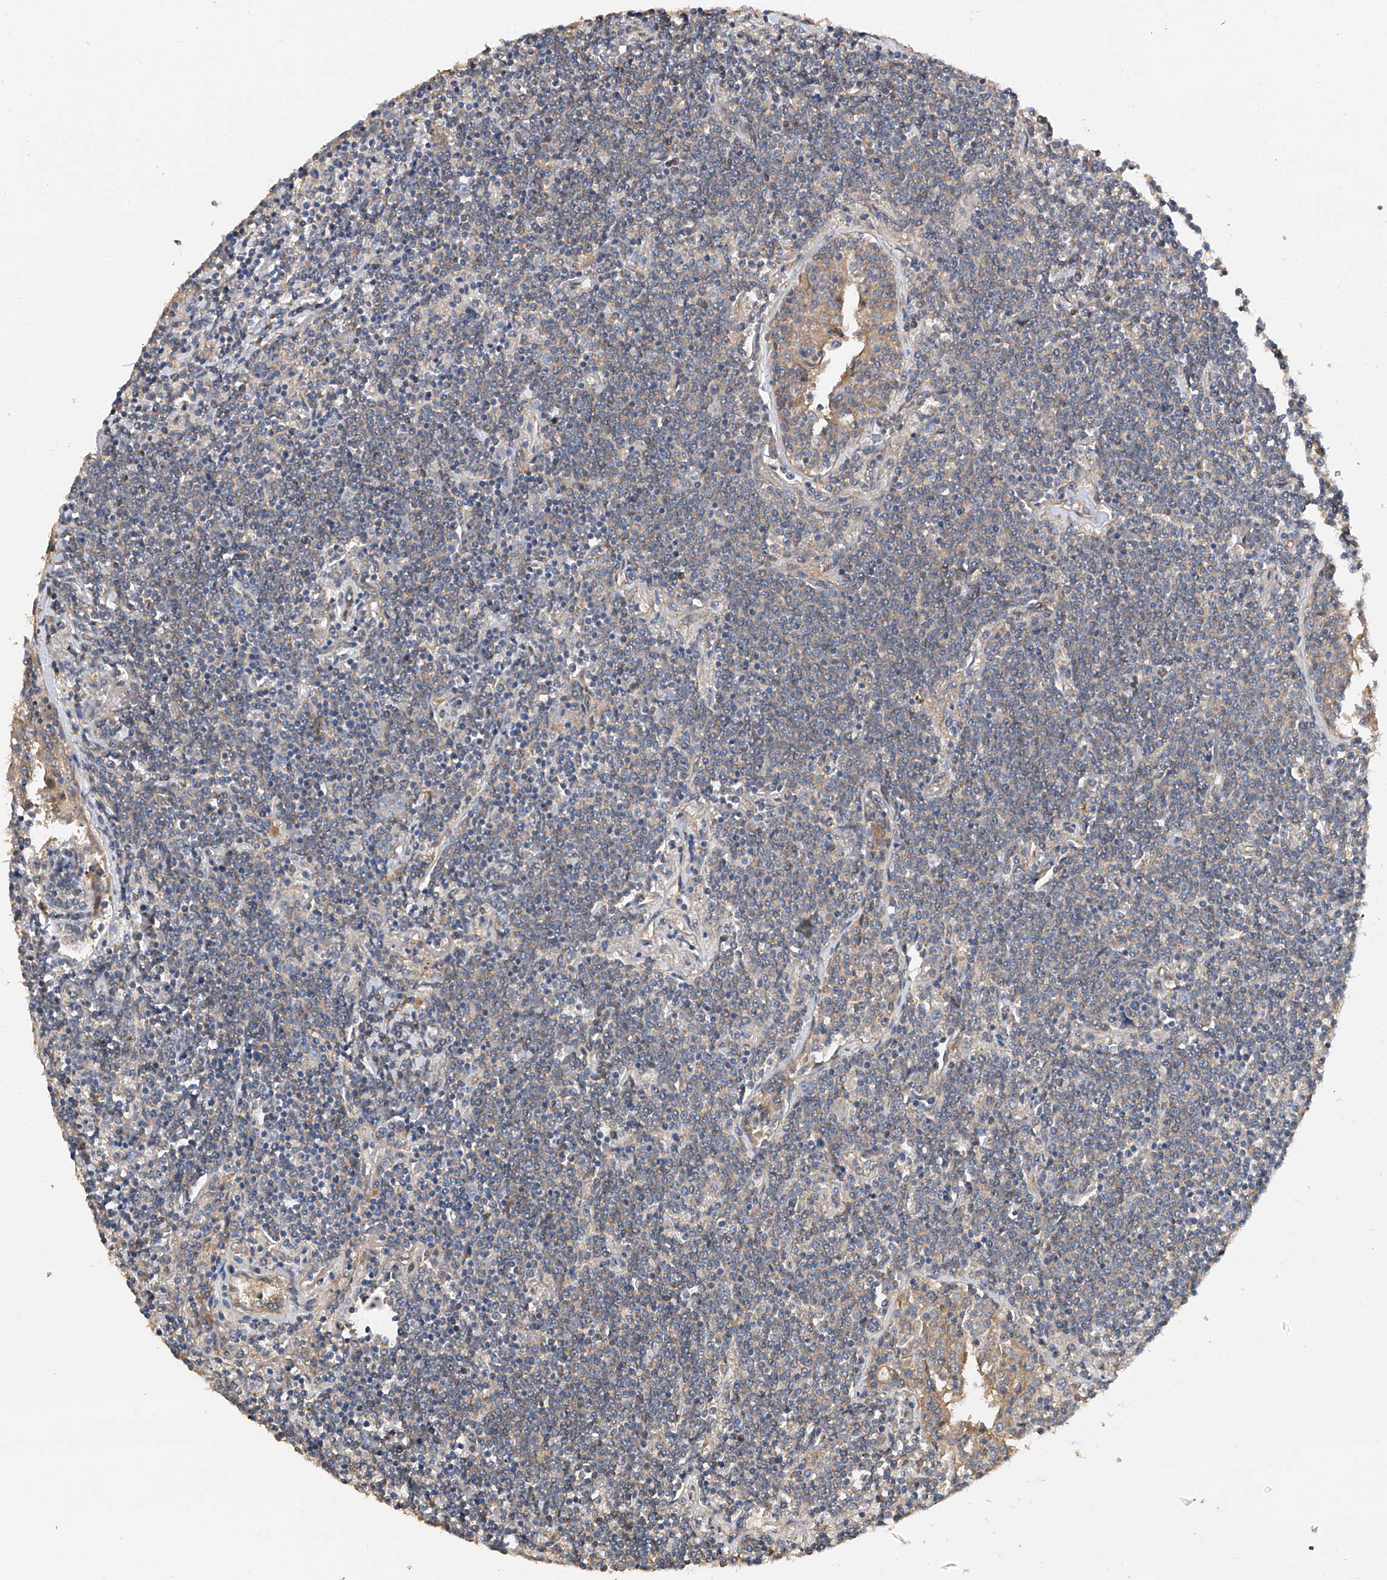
{"staining": {"intensity": "weak", "quantity": "<25%", "location": "cytoplasmic/membranous"}, "tissue": "lymphoma", "cell_type": "Tumor cells", "image_type": "cancer", "snomed": [{"axis": "morphology", "description": "Malignant lymphoma, non-Hodgkin's type, Low grade"}, {"axis": "topography", "description": "Lung"}], "caption": "DAB (3,3'-diaminobenzidine) immunohistochemical staining of lymphoma exhibits no significant positivity in tumor cells. Brightfield microscopy of IHC stained with DAB (brown) and hematoxylin (blue), captured at high magnification.", "gene": "PTK2", "patient": {"sex": "female", "age": 71}}